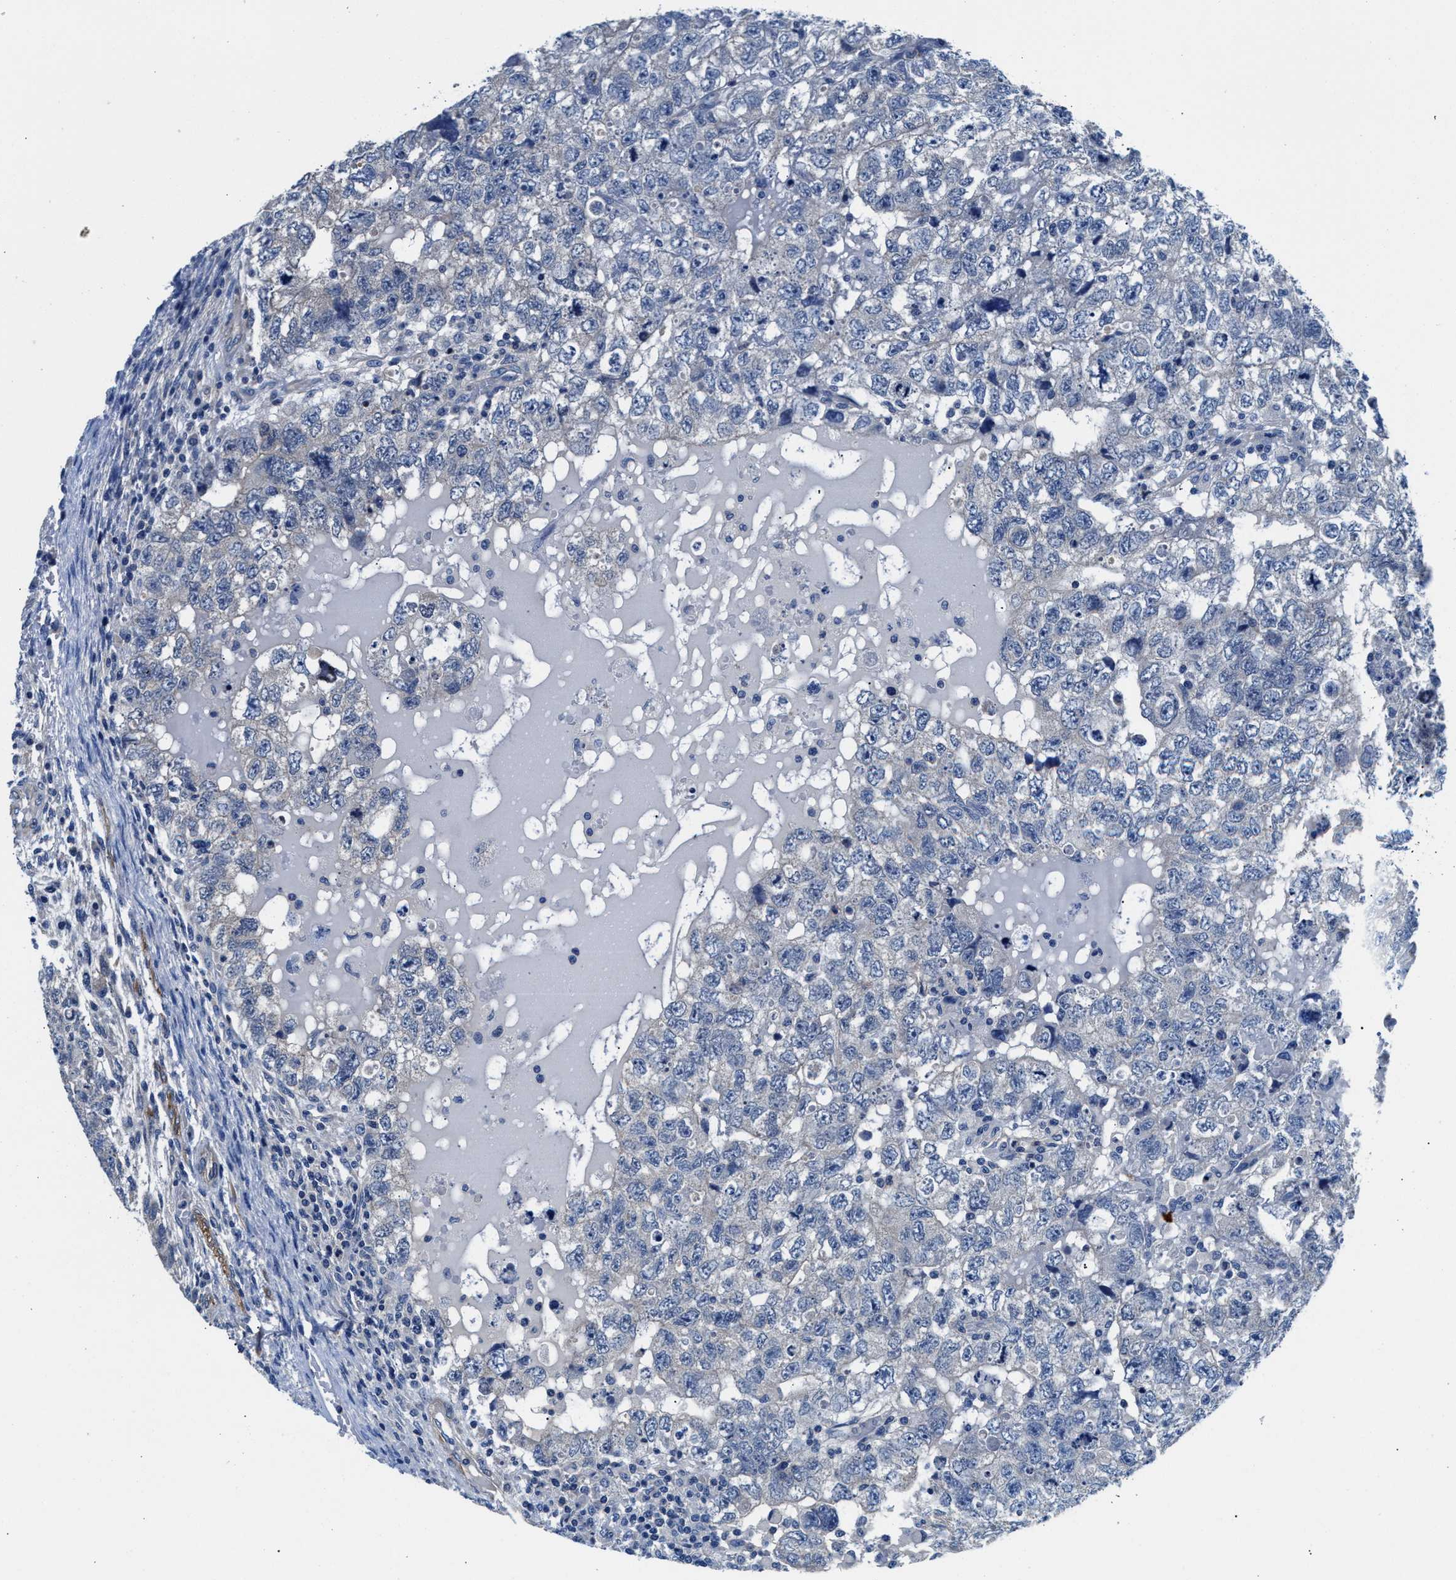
{"staining": {"intensity": "weak", "quantity": "<25%", "location": "cytoplasmic/membranous"}, "tissue": "testis cancer", "cell_type": "Tumor cells", "image_type": "cancer", "snomed": [{"axis": "morphology", "description": "Carcinoma, Embryonal, NOS"}, {"axis": "topography", "description": "Testis"}], "caption": "There is no significant positivity in tumor cells of testis cancer (embryonal carcinoma). (DAB (3,3'-diaminobenzidine) immunohistochemistry (IHC) visualized using brightfield microscopy, high magnification).", "gene": "PARG", "patient": {"sex": "male", "age": 36}}